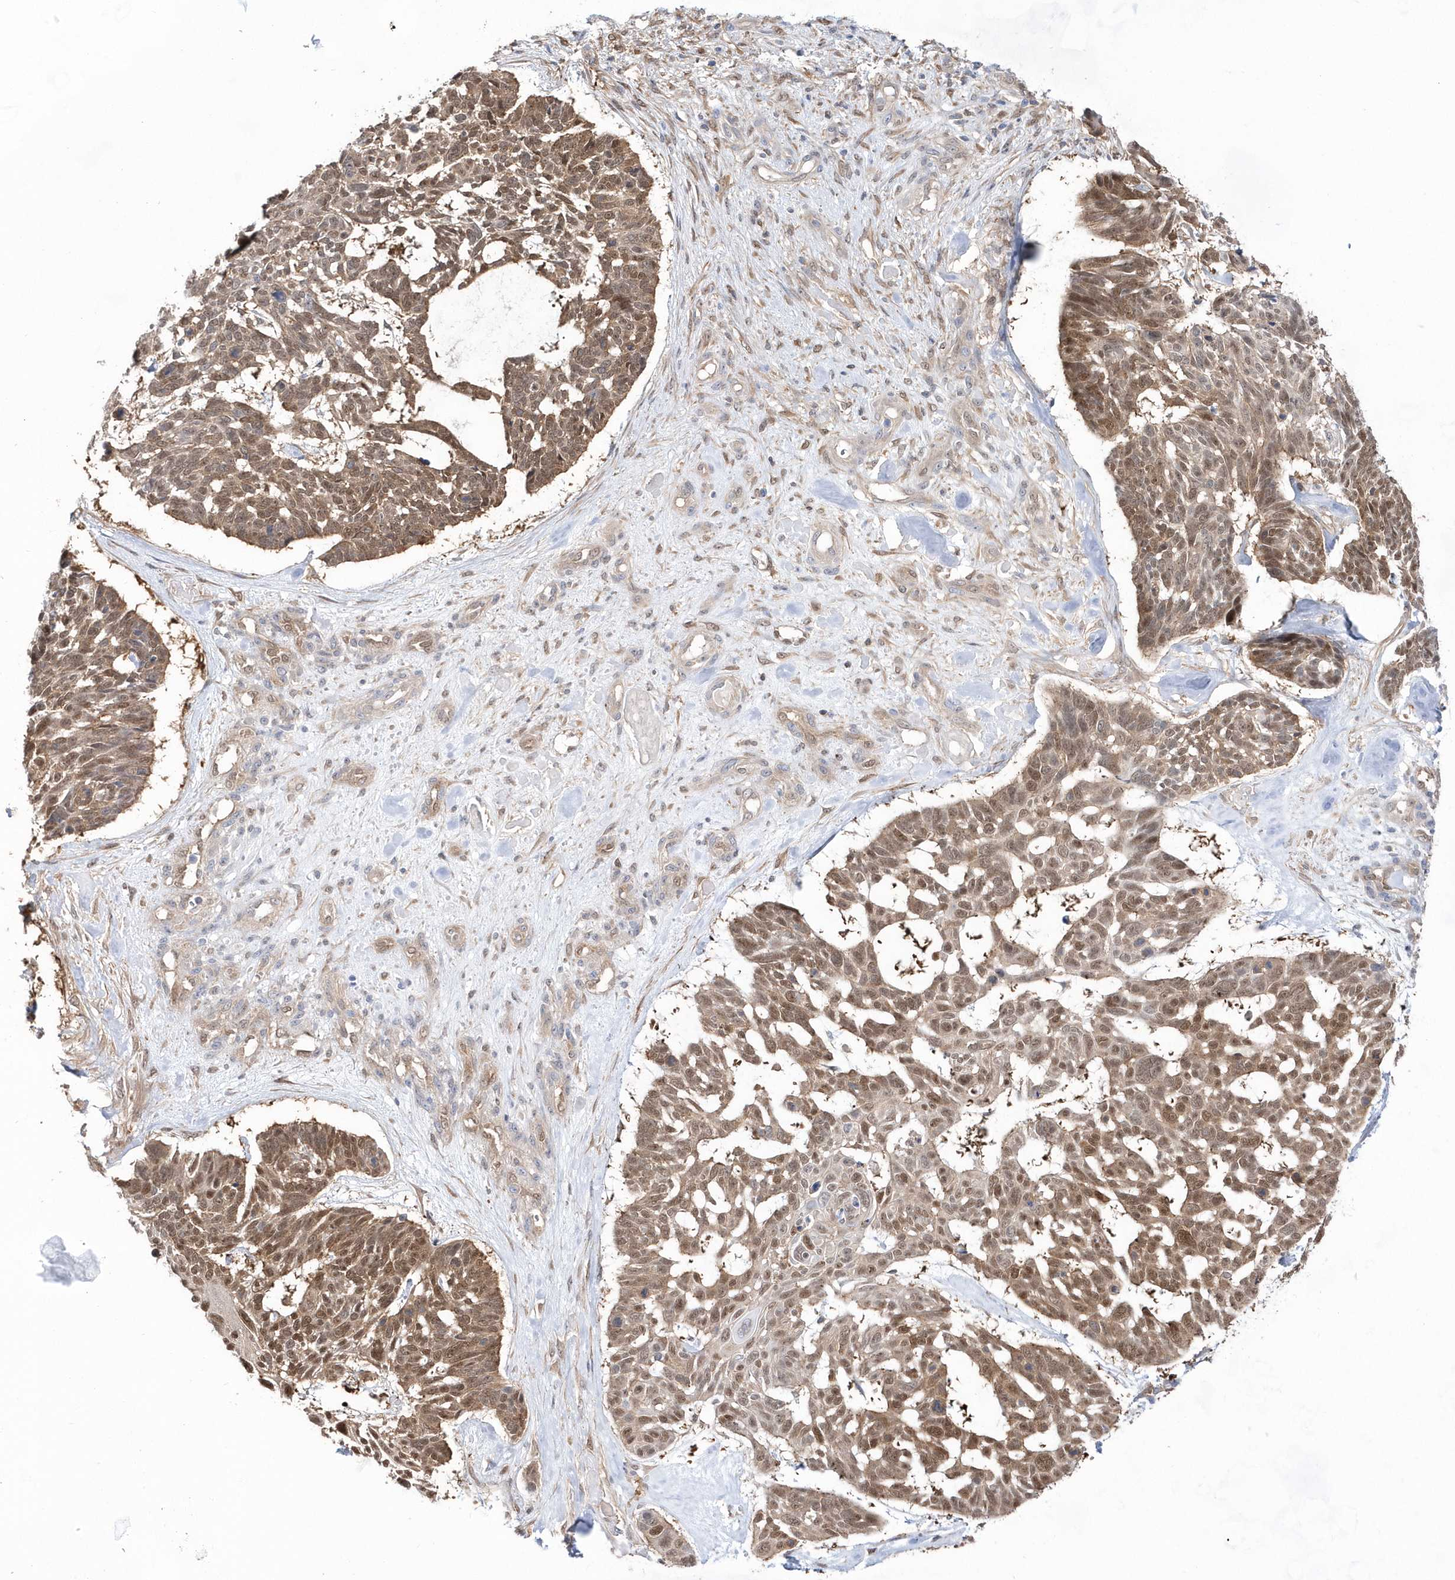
{"staining": {"intensity": "moderate", "quantity": ">75%", "location": "cytoplasmic/membranous,nuclear"}, "tissue": "skin cancer", "cell_type": "Tumor cells", "image_type": "cancer", "snomed": [{"axis": "morphology", "description": "Basal cell carcinoma"}, {"axis": "topography", "description": "Skin"}], "caption": "This histopathology image shows IHC staining of skin cancer (basal cell carcinoma), with medium moderate cytoplasmic/membranous and nuclear expression in approximately >75% of tumor cells.", "gene": "BDH2", "patient": {"sex": "male", "age": 88}}